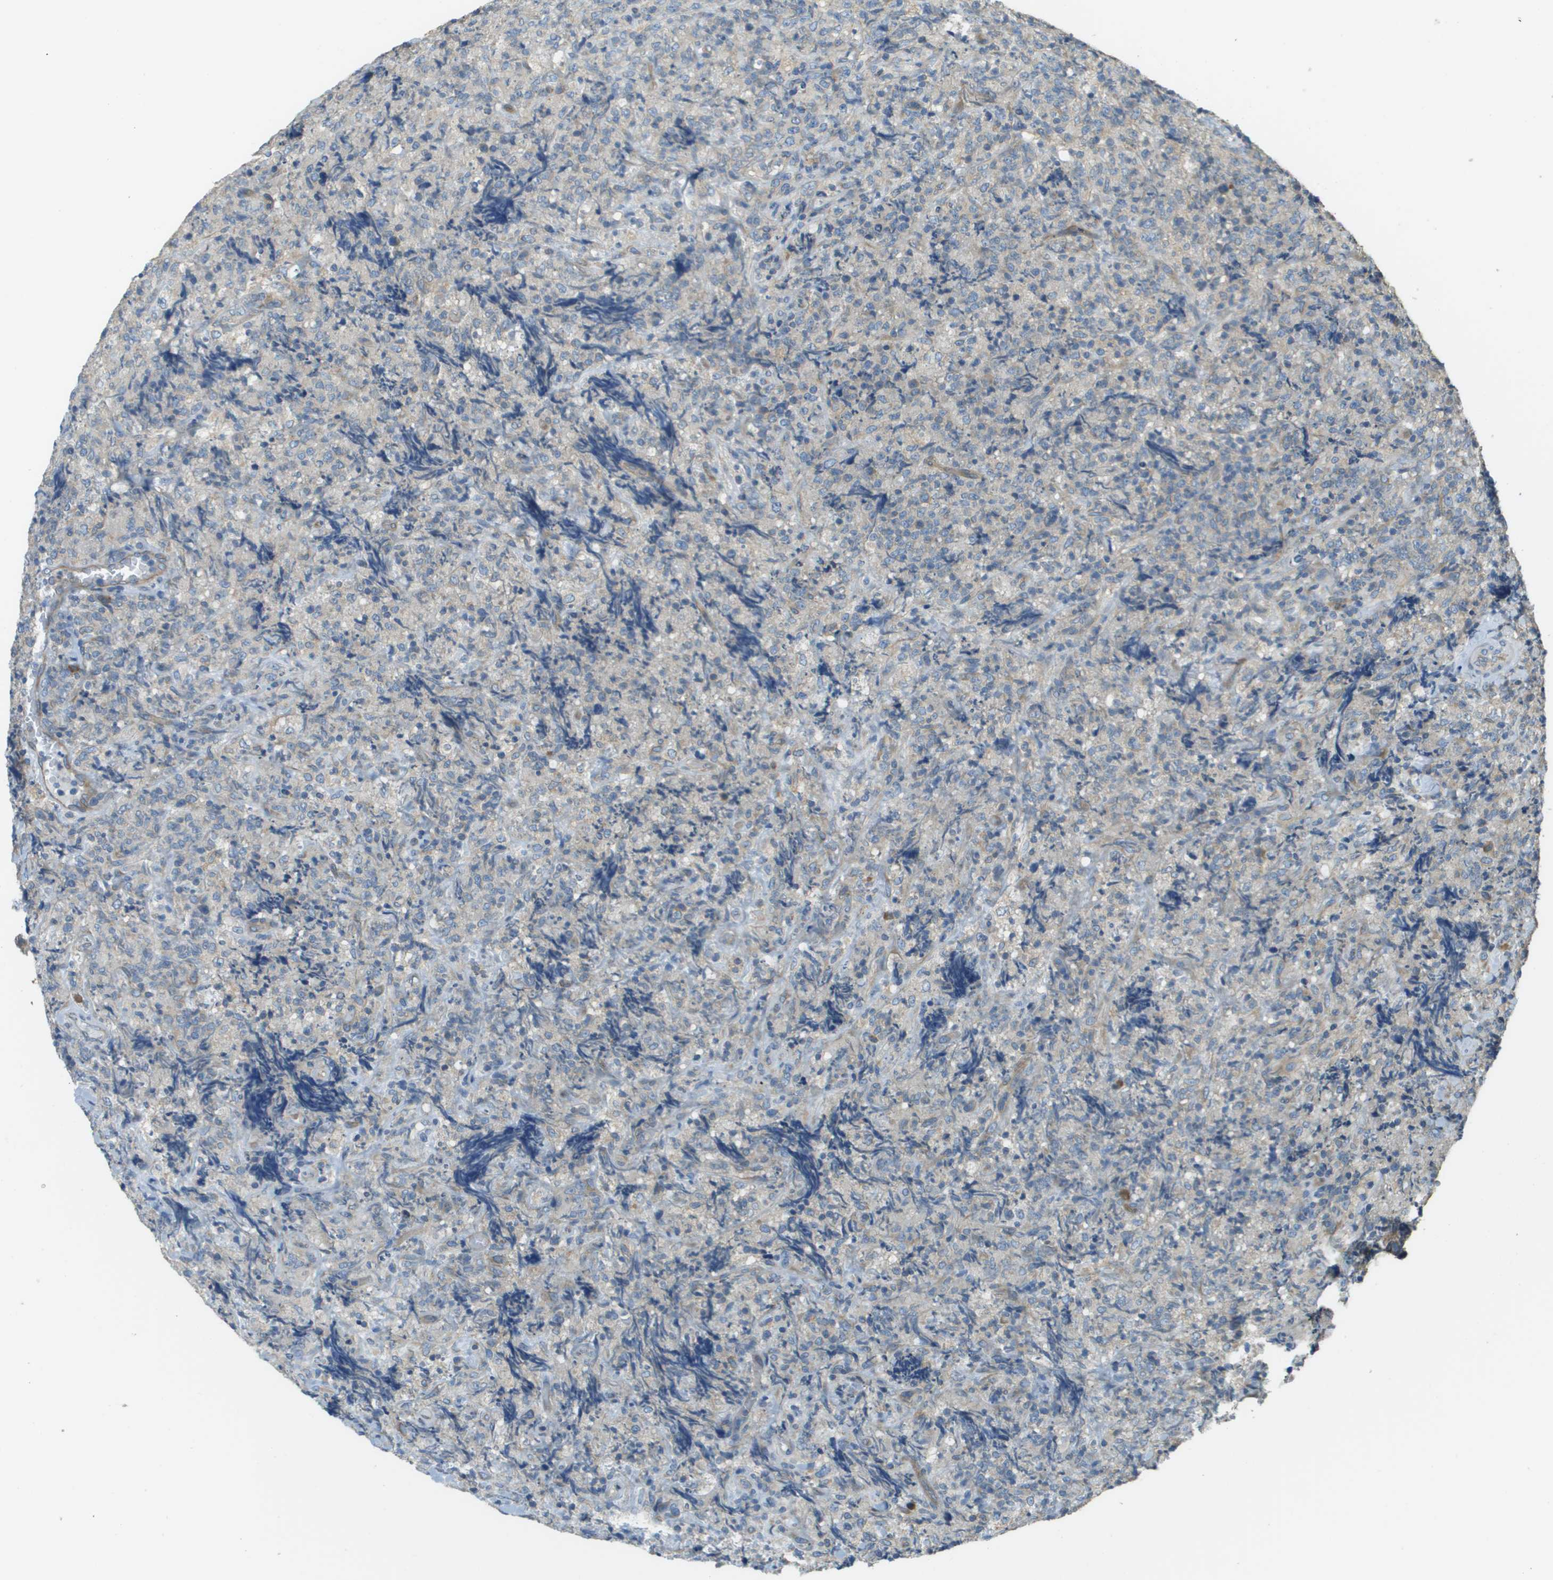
{"staining": {"intensity": "negative", "quantity": "none", "location": "none"}, "tissue": "lymphoma", "cell_type": "Tumor cells", "image_type": "cancer", "snomed": [{"axis": "morphology", "description": "Malignant lymphoma, non-Hodgkin's type, High grade"}, {"axis": "topography", "description": "Tonsil"}], "caption": "The image displays no staining of tumor cells in lymphoma.", "gene": "DNAJB11", "patient": {"sex": "female", "age": 36}}